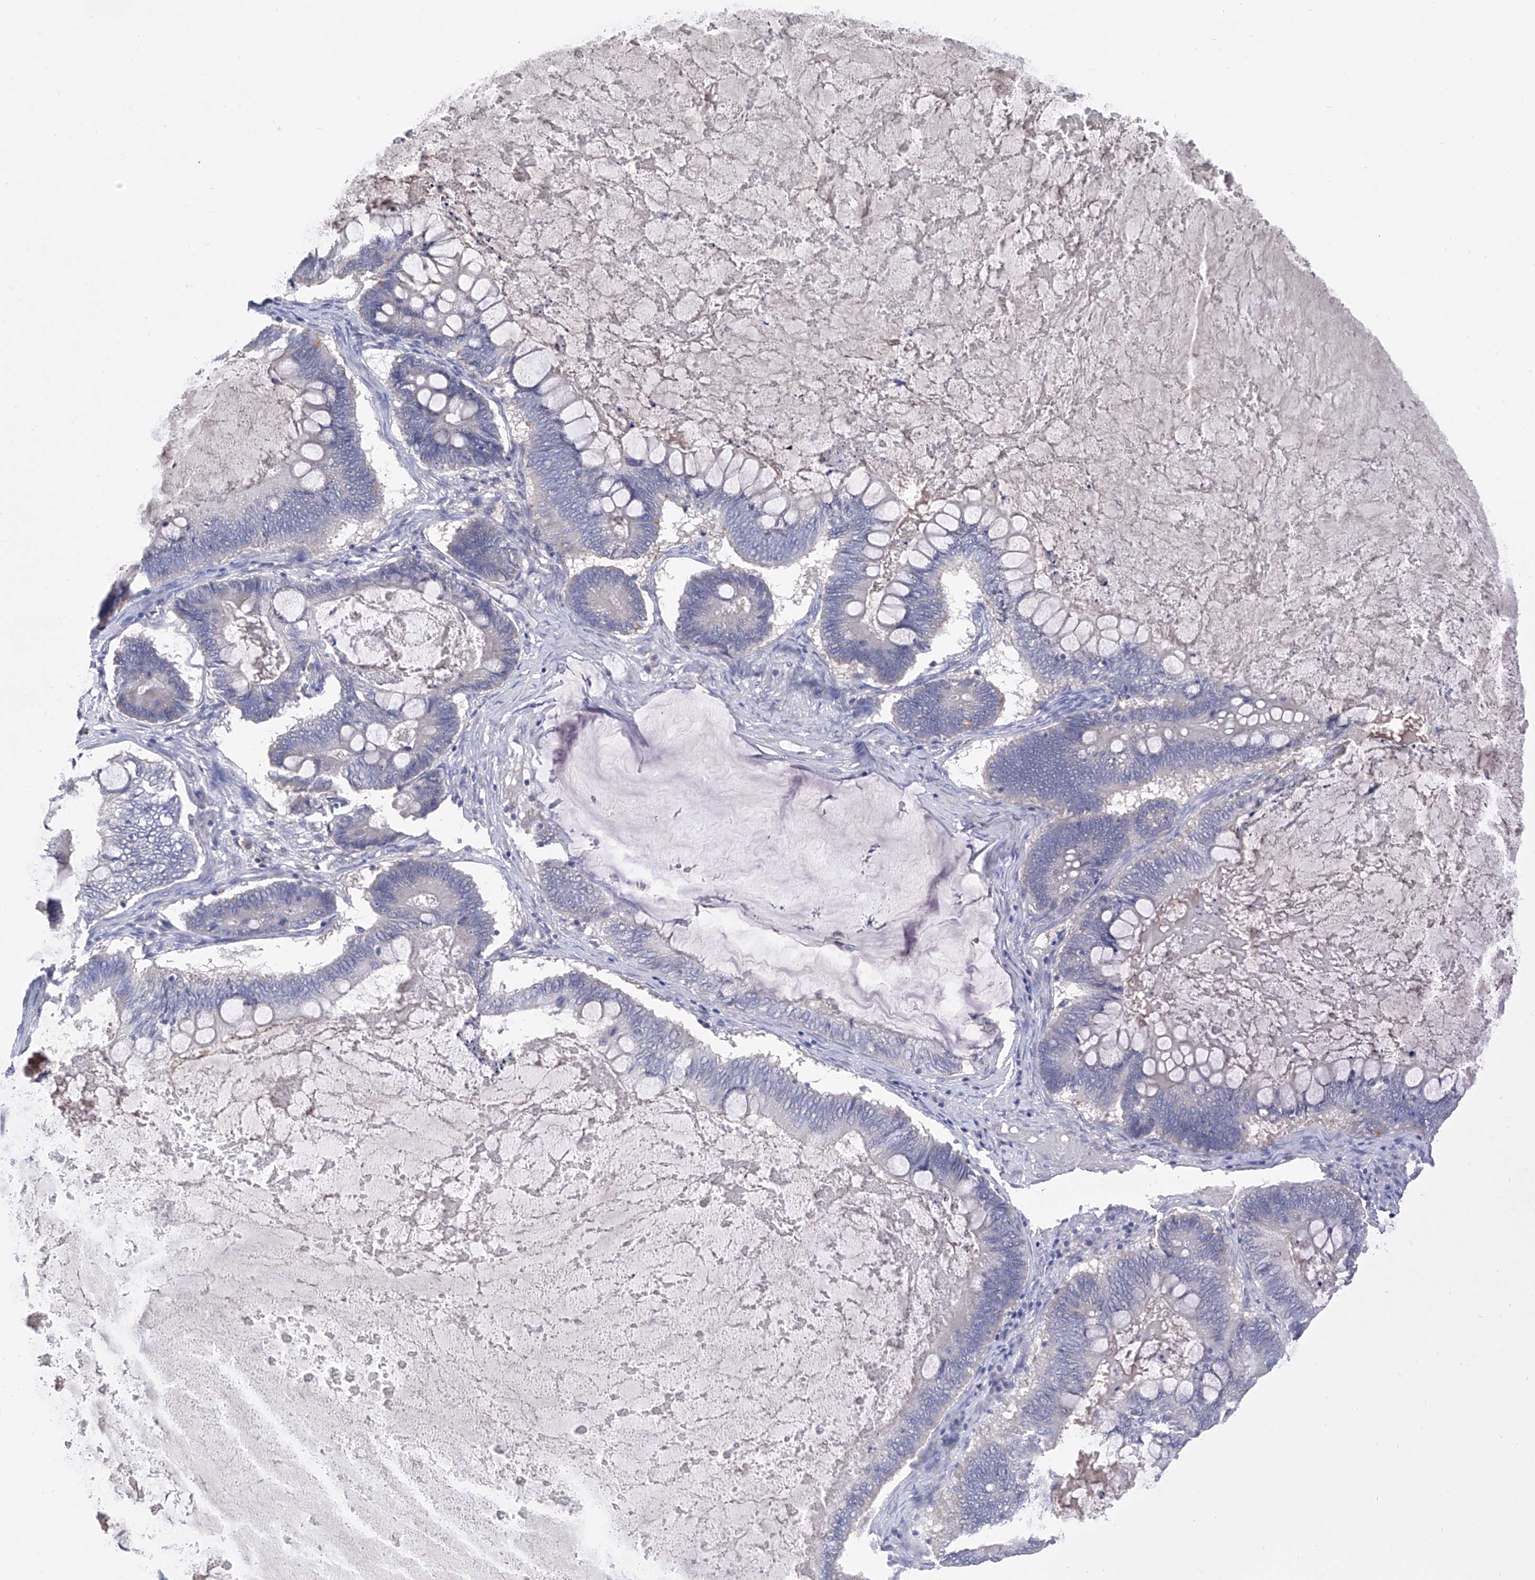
{"staining": {"intensity": "negative", "quantity": "none", "location": "none"}, "tissue": "ovarian cancer", "cell_type": "Tumor cells", "image_type": "cancer", "snomed": [{"axis": "morphology", "description": "Cystadenocarcinoma, mucinous, NOS"}, {"axis": "topography", "description": "Ovary"}], "caption": "This is an immunohistochemistry photomicrograph of human mucinous cystadenocarcinoma (ovarian). There is no positivity in tumor cells.", "gene": "PHF20", "patient": {"sex": "female", "age": 61}}